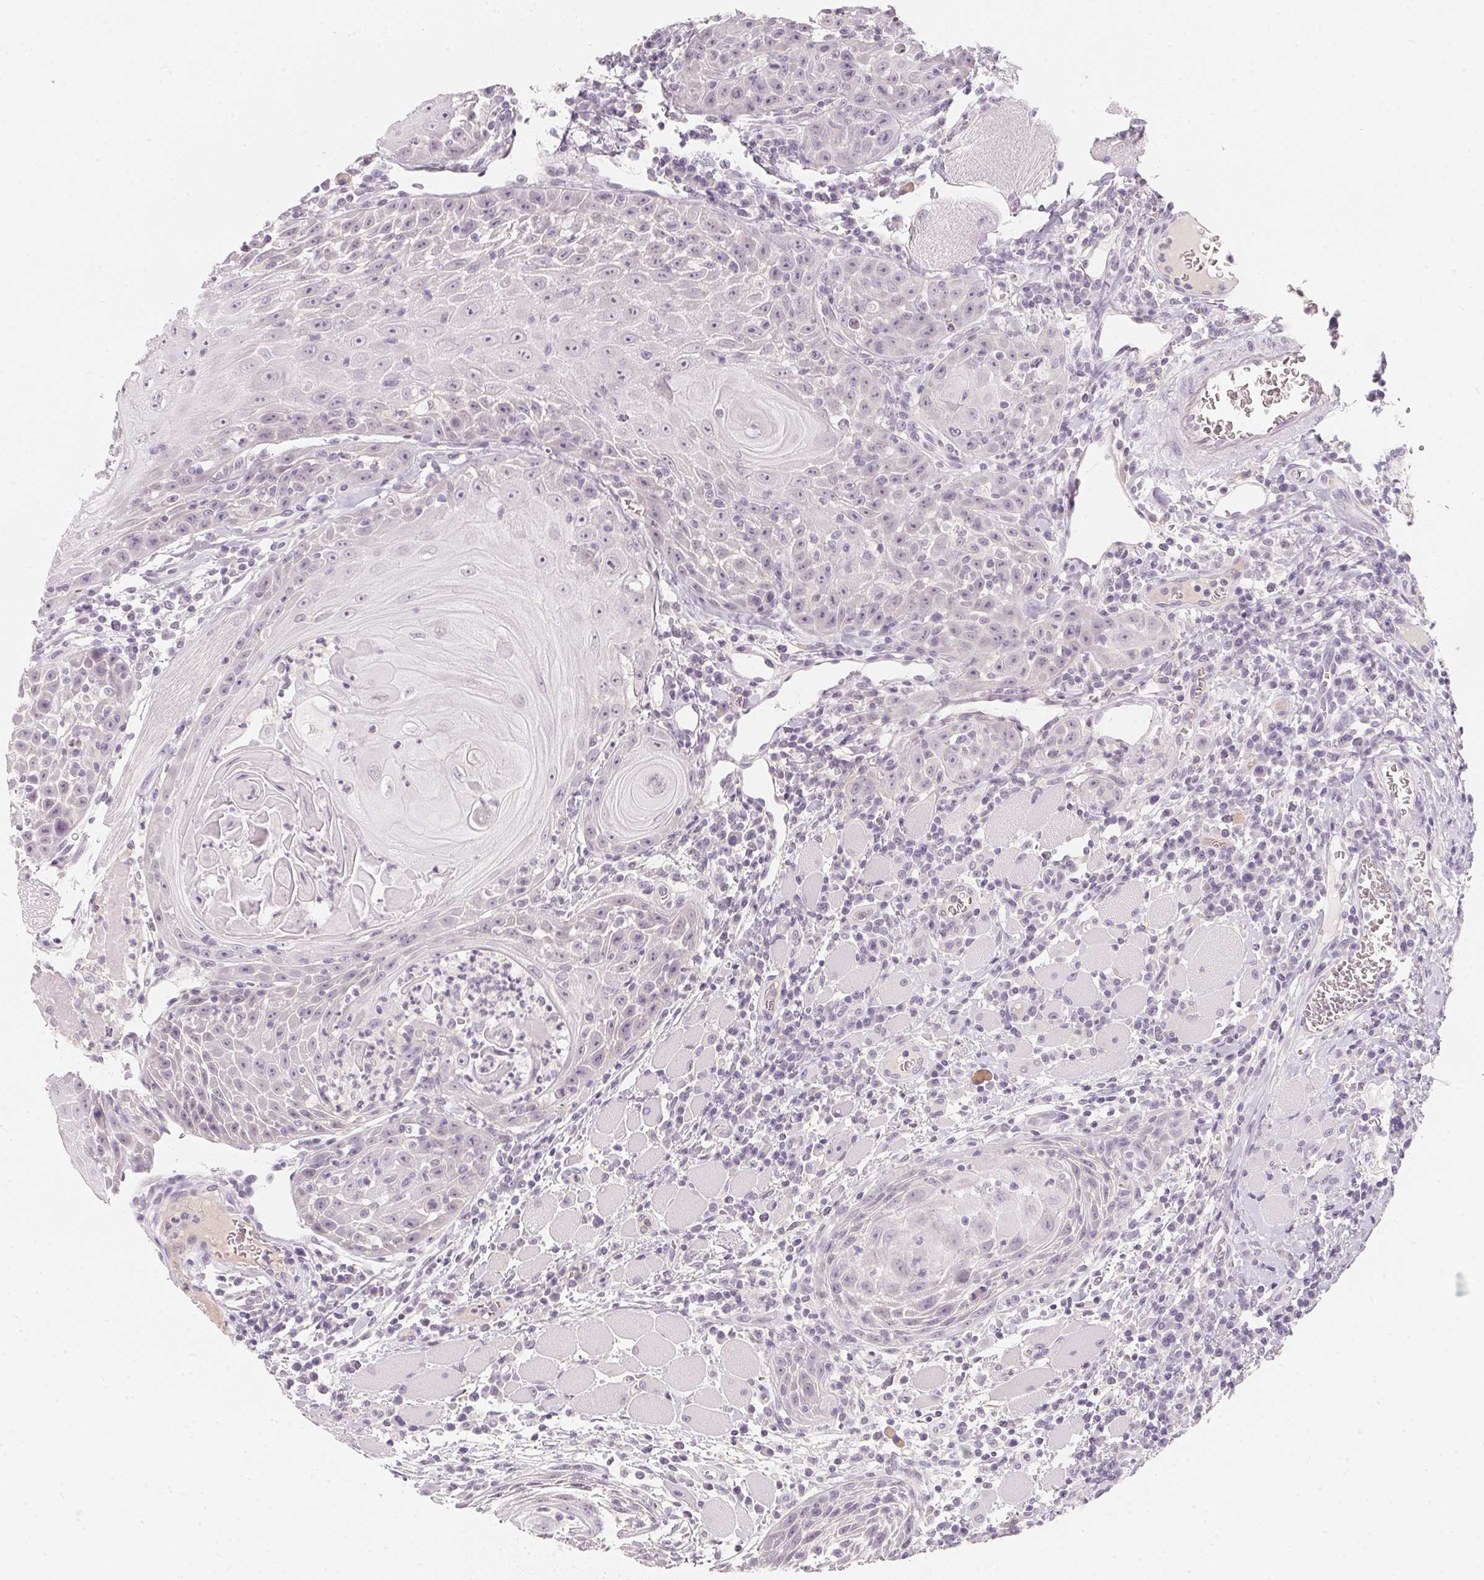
{"staining": {"intensity": "weak", "quantity": "<25%", "location": "nuclear"}, "tissue": "head and neck cancer", "cell_type": "Tumor cells", "image_type": "cancer", "snomed": [{"axis": "morphology", "description": "Squamous cell carcinoma, NOS"}, {"axis": "topography", "description": "Head-Neck"}], "caption": "IHC histopathology image of neoplastic tissue: squamous cell carcinoma (head and neck) stained with DAB (3,3'-diaminobenzidine) demonstrates no significant protein expression in tumor cells.", "gene": "CFAP276", "patient": {"sex": "male", "age": 52}}